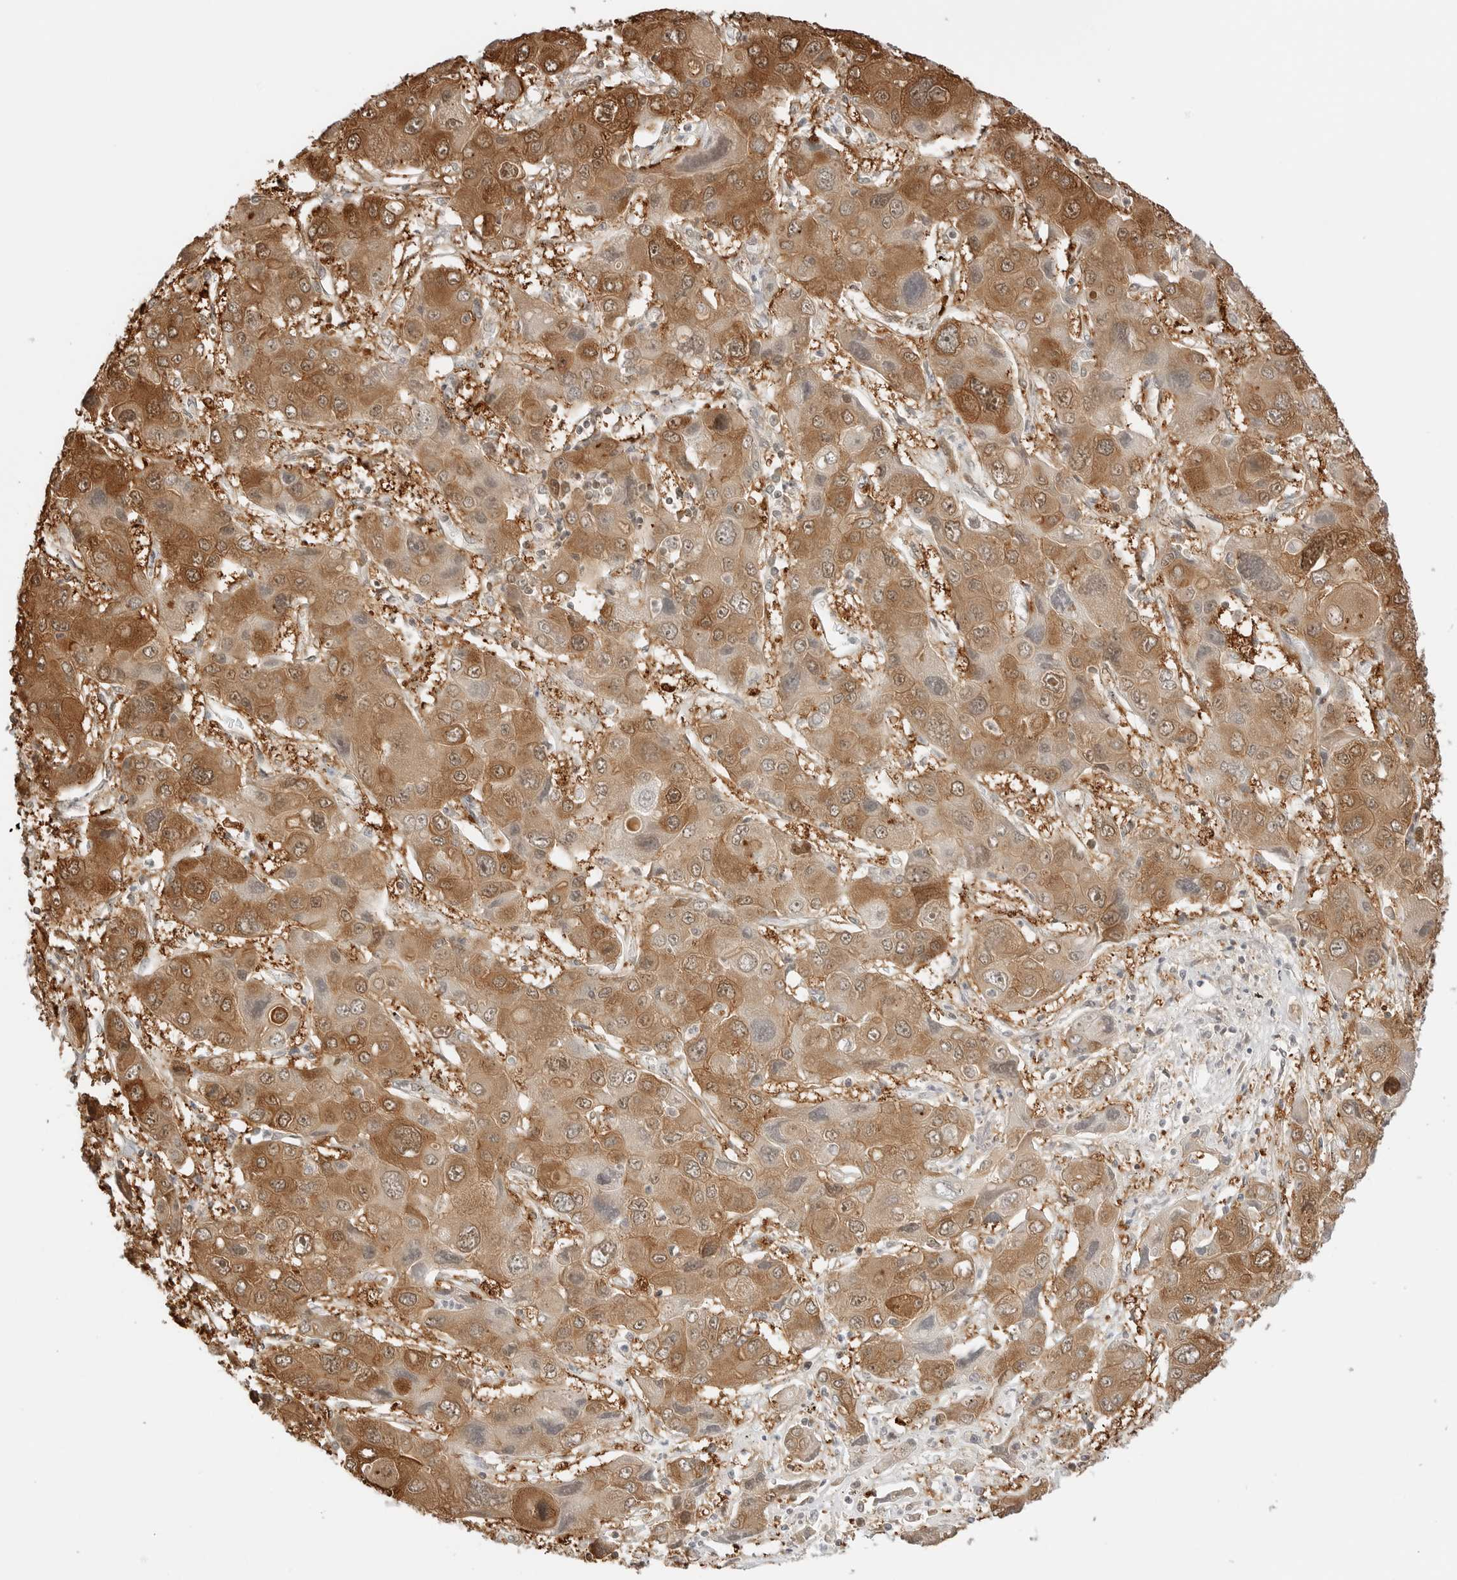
{"staining": {"intensity": "moderate", "quantity": ">75%", "location": "cytoplasmic/membranous,nuclear"}, "tissue": "liver cancer", "cell_type": "Tumor cells", "image_type": "cancer", "snomed": [{"axis": "morphology", "description": "Cholangiocarcinoma"}, {"axis": "topography", "description": "Liver"}], "caption": "Cholangiocarcinoma (liver) tissue displays moderate cytoplasmic/membranous and nuclear staining in about >75% of tumor cells", "gene": "NUDC", "patient": {"sex": "male", "age": 67}}